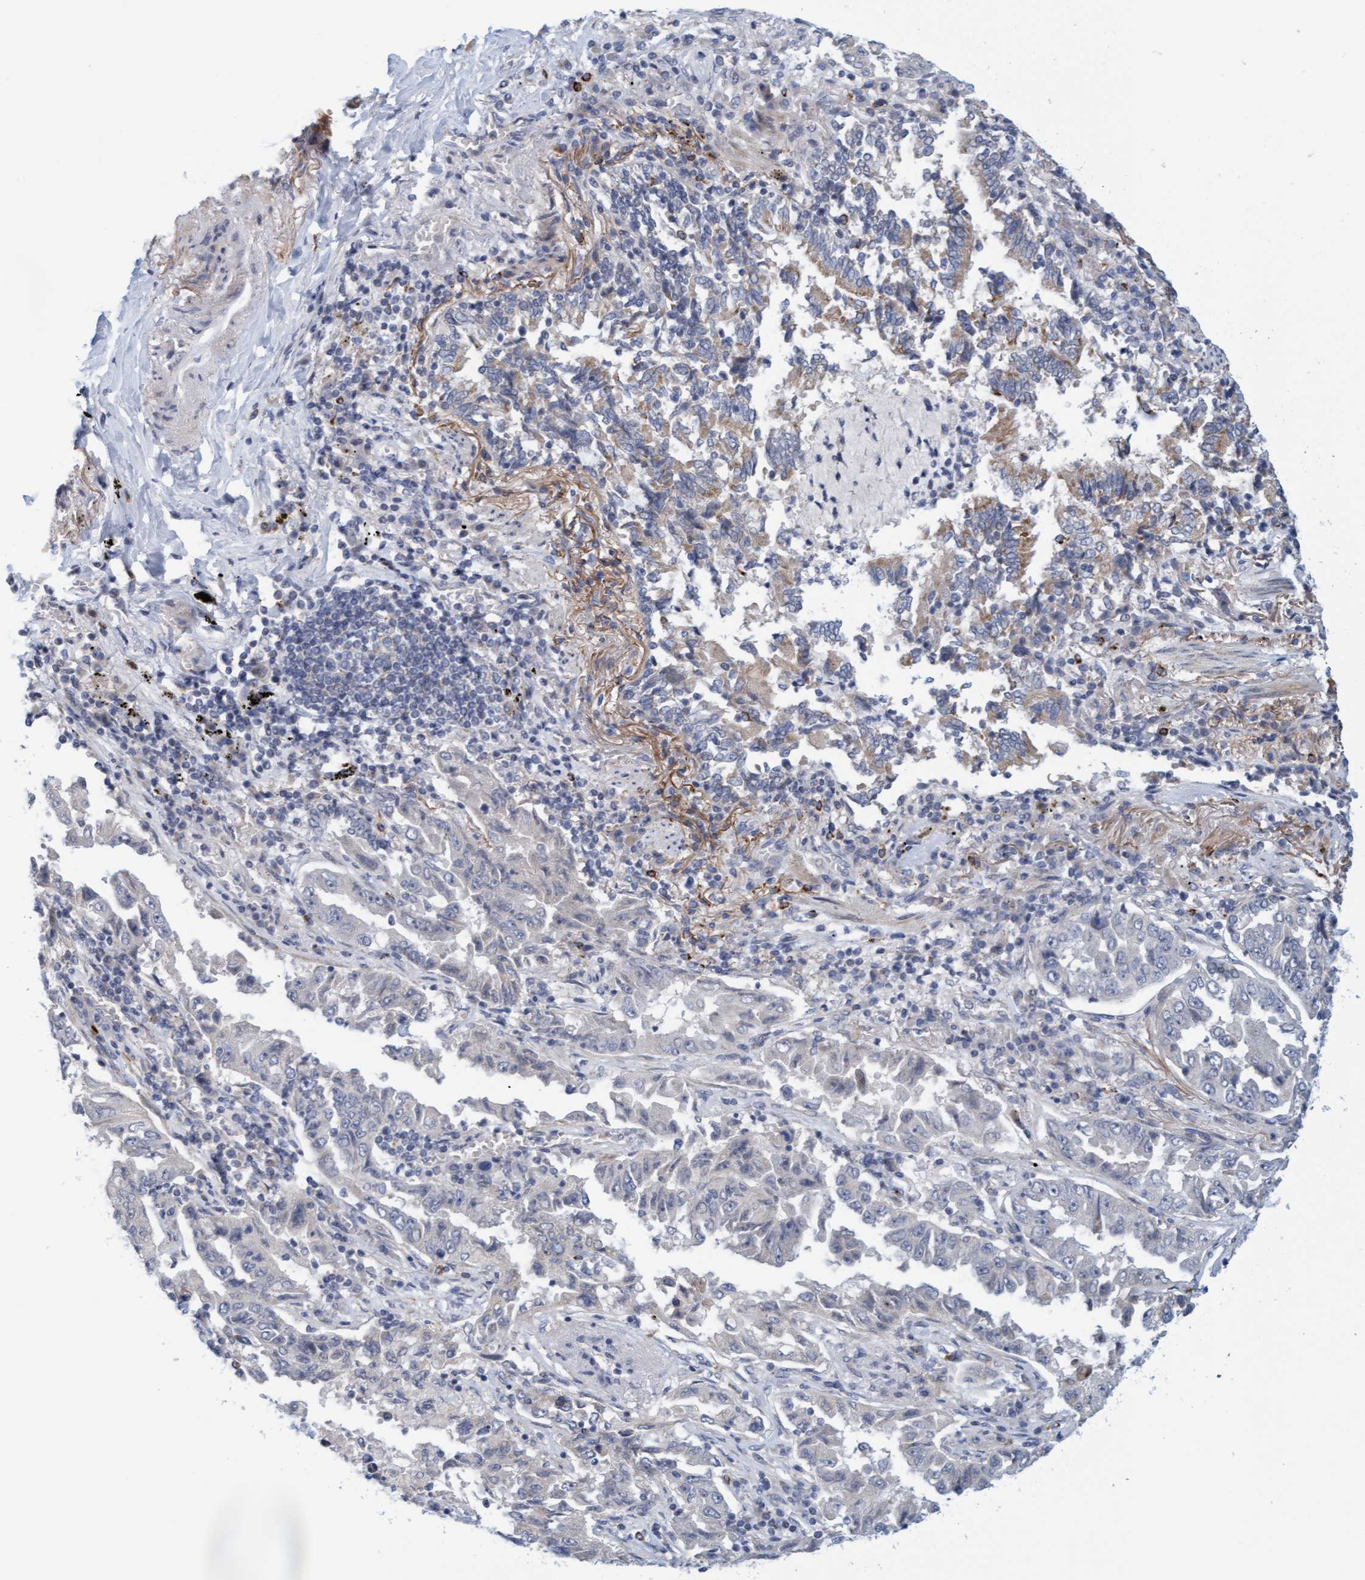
{"staining": {"intensity": "negative", "quantity": "none", "location": "none"}, "tissue": "lung cancer", "cell_type": "Tumor cells", "image_type": "cancer", "snomed": [{"axis": "morphology", "description": "Adenocarcinoma, NOS"}, {"axis": "topography", "description": "Lung"}], "caption": "Lung cancer was stained to show a protein in brown. There is no significant positivity in tumor cells. (DAB (3,3'-diaminobenzidine) immunohistochemistry, high magnification).", "gene": "ZC3H3", "patient": {"sex": "female", "age": 51}}